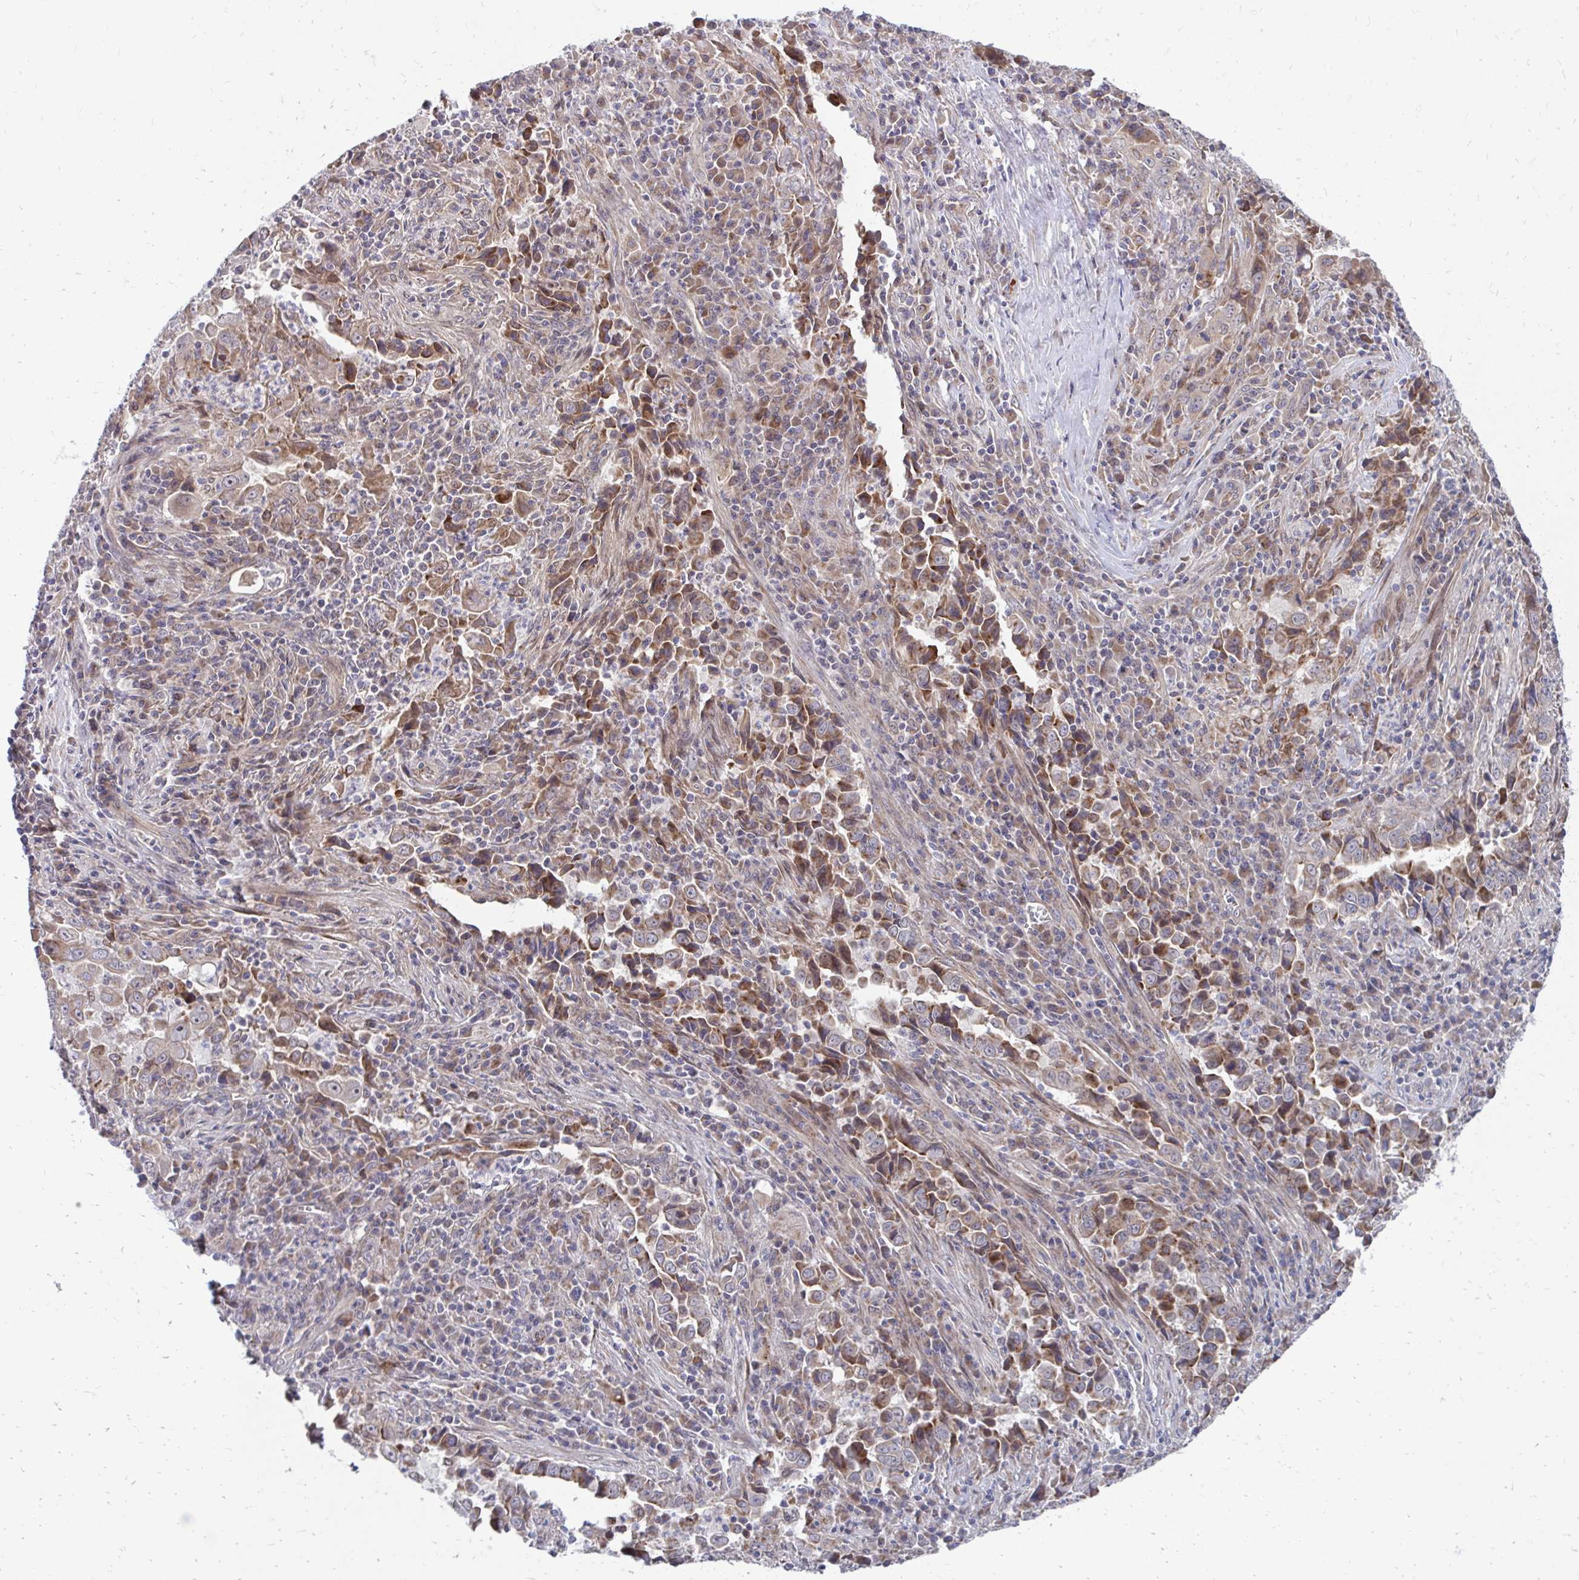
{"staining": {"intensity": "moderate", "quantity": "25%-75%", "location": "cytoplasmic/membranous"}, "tissue": "lung cancer", "cell_type": "Tumor cells", "image_type": "cancer", "snomed": [{"axis": "morphology", "description": "Adenocarcinoma, NOS"}, {"axis": "topography", "description": "Lung"}], "caption": "Immunohistochemical staining of adenocarcinoma (lung) shows medium levels of moderate cytoplasmic/membranous protein staining in about 25%-75% of tumor cells. Immunohistochemistry stains the protein in brown and the nuclei are stained blue.", "gene": "ITPR2", "patient": {"sex": "male", "age": 67}}